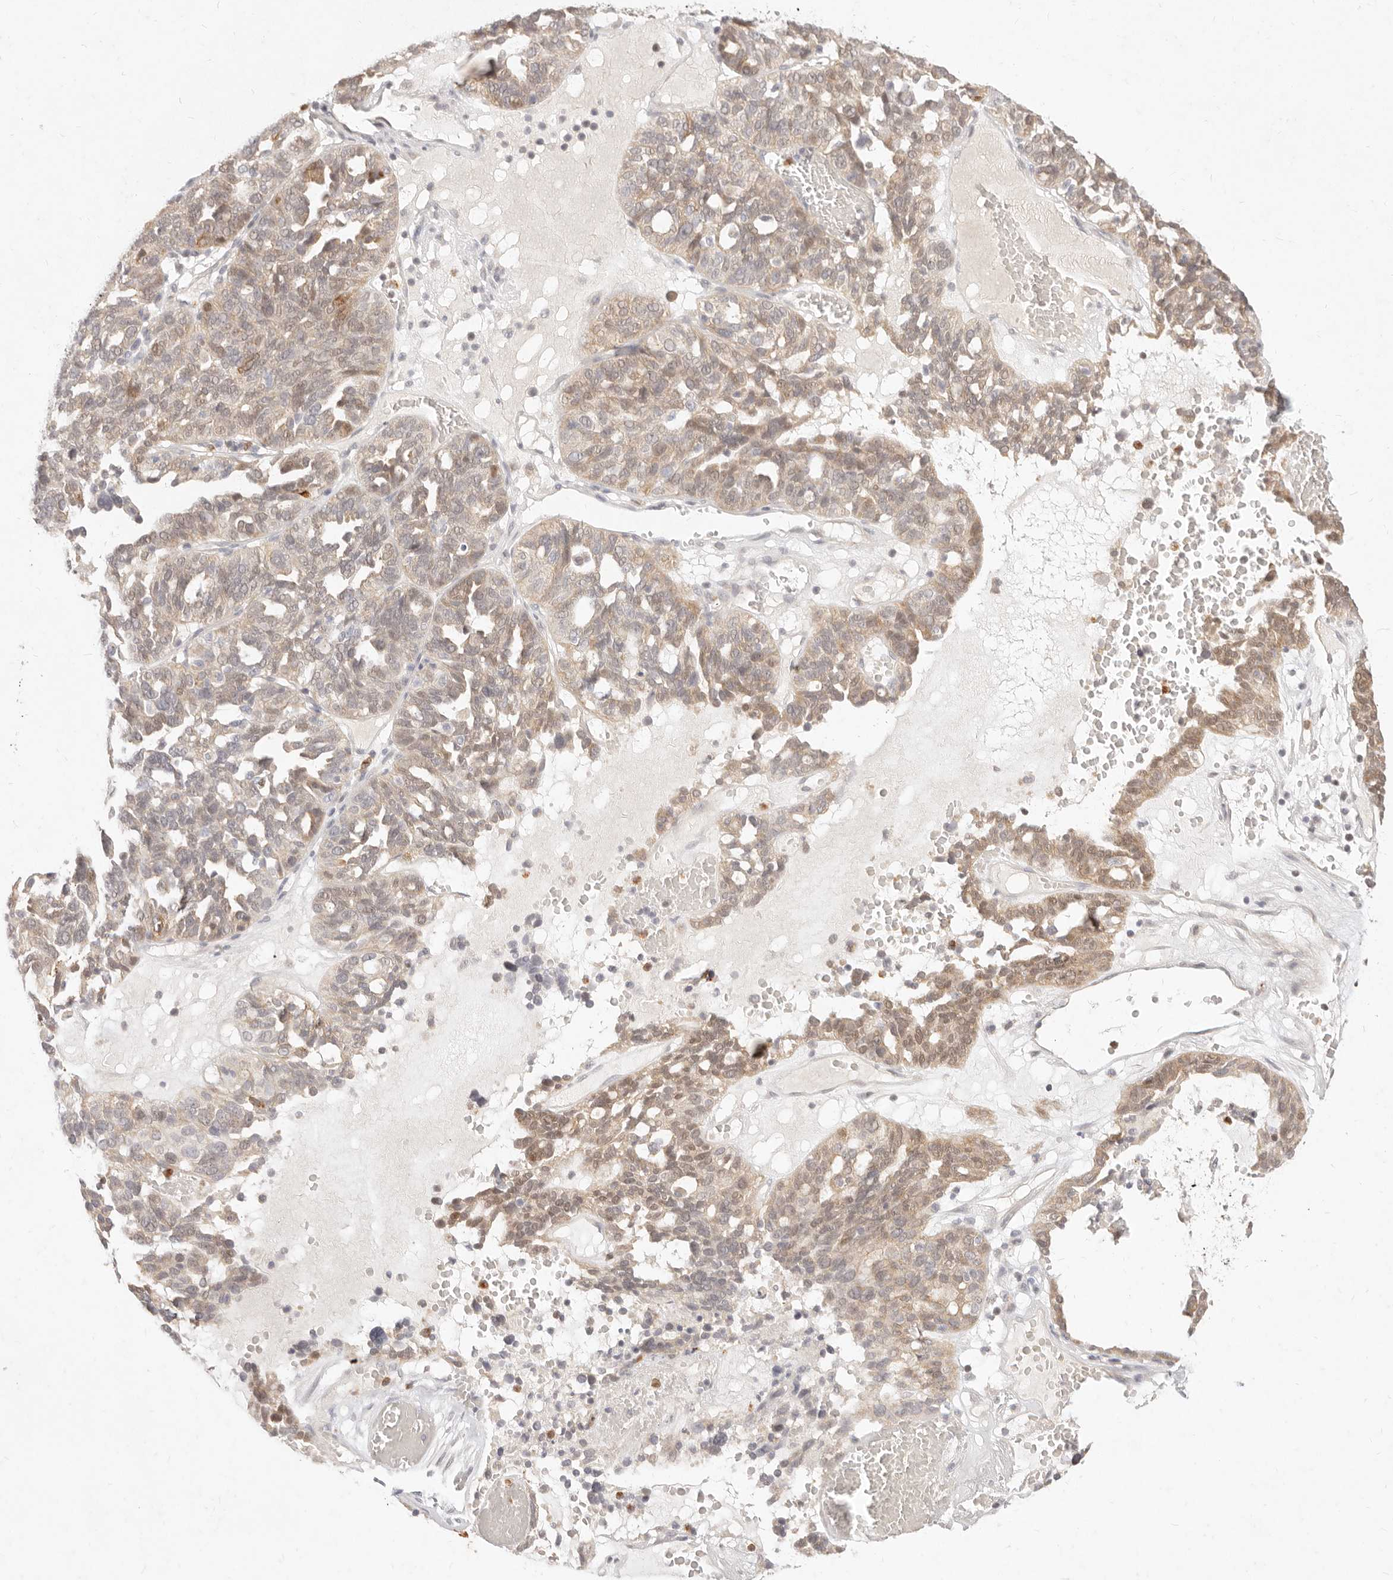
{"staining": {"intensity": "moderate", "quantity": "<25%", "location": "cytoplasmic/membranous,nuclear"}, "tissue": "ovarian cancer", "cell_type": "Tumor cells", "image_type": "cancer", "snomed": [{"axis": "morphology", "description": "Cystadenocarcinoma, serous, NOS"}, {"axis": "topography", "description": "Ovary"}], "caption": "Serous cystadenocarcinoma (ovarian) was stained to show a protein in brown. There is low levels of moderate cytoplasmic/membranous and nuclear expression in approximately <25% of tumor cells. Using DAB (brown) and hematoxylin (blue) stains, captured at high magnification using brightfield microscopy.", "gene": "ASCL3", "patient": {"sex": "female", "age": 59}}